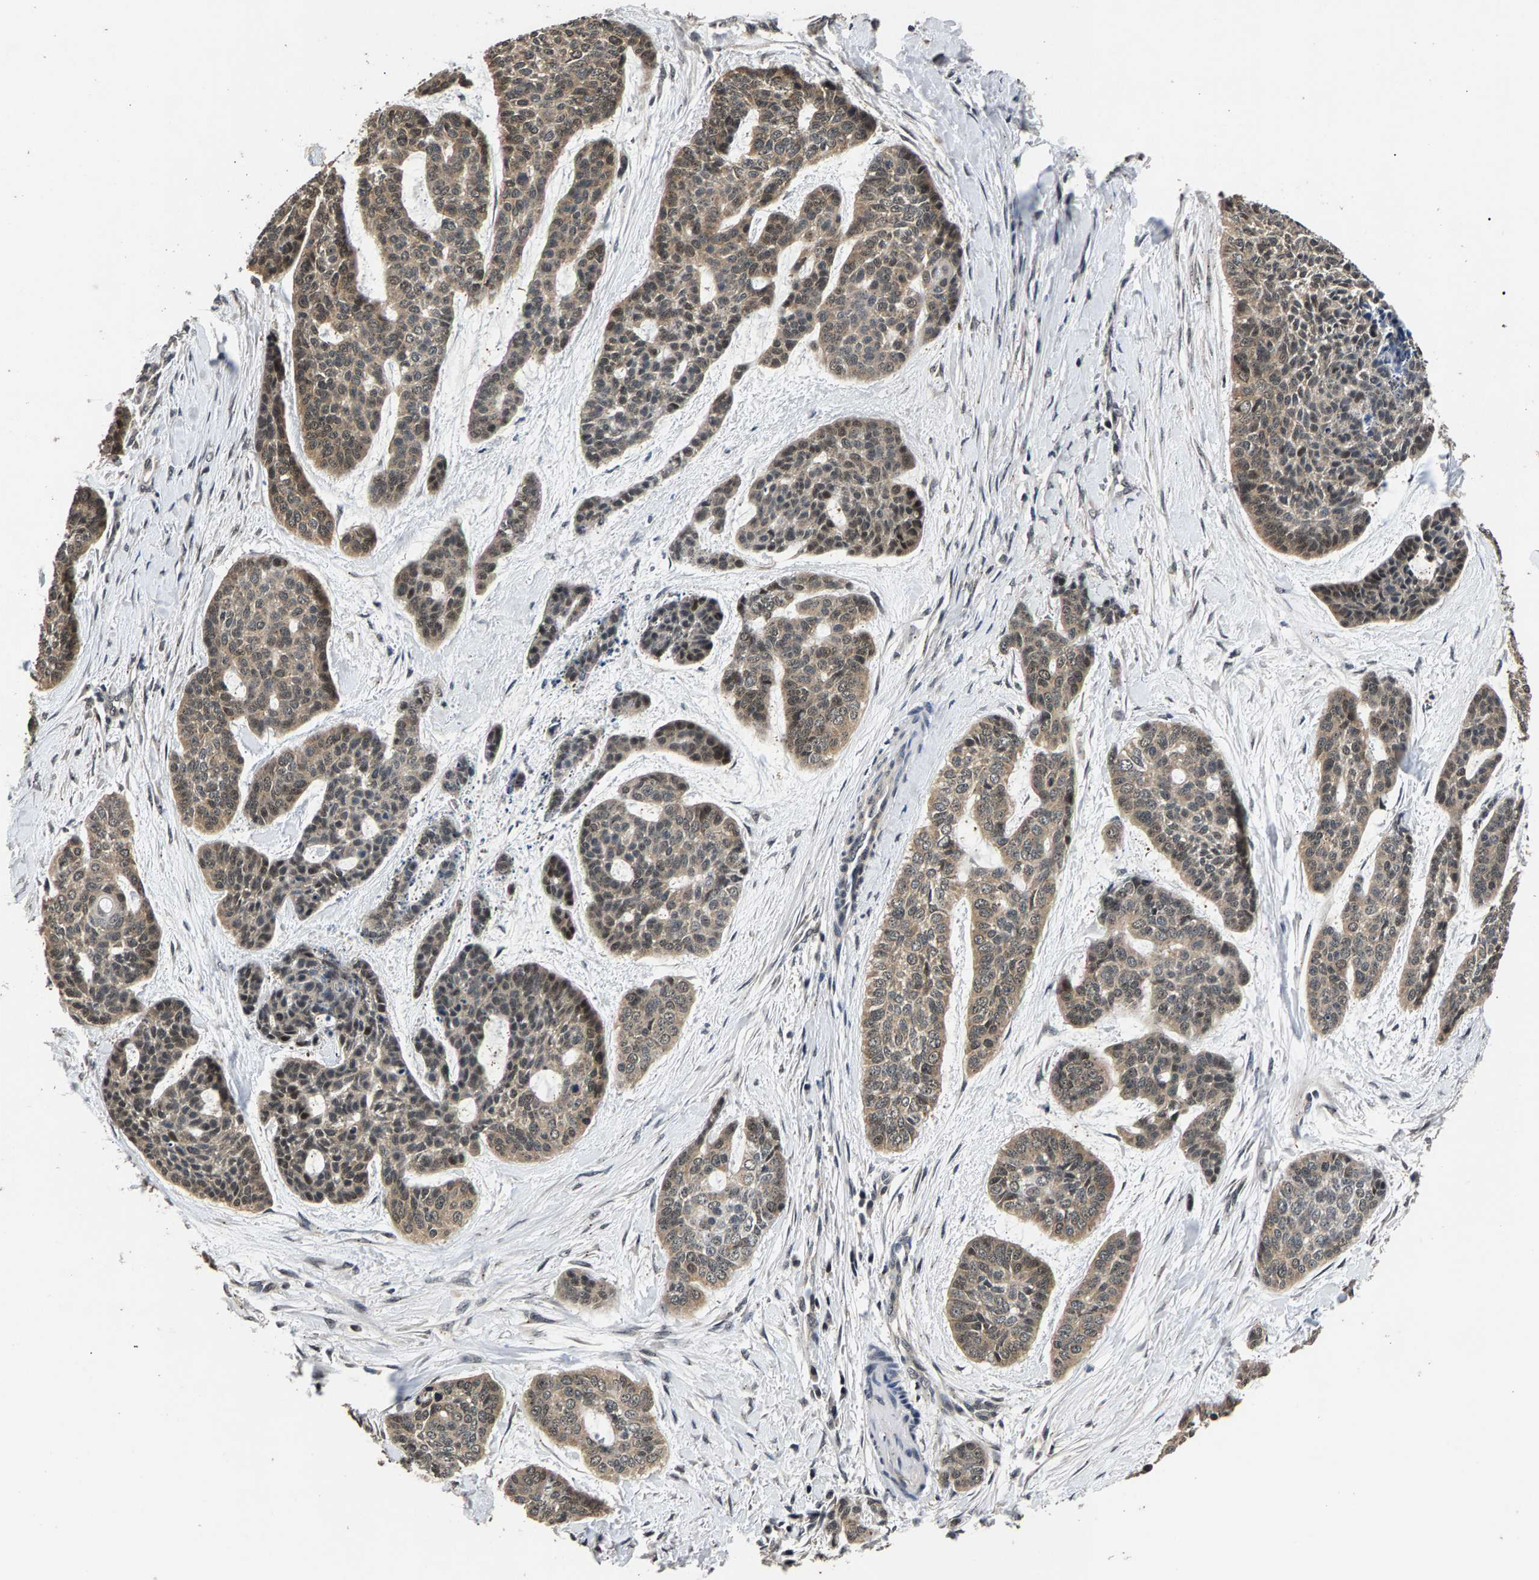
{"staining": {"intensity": "moderate", "quantity": ">75%", "location": "cytoplasmic/membranous,nuclear"}, "tissue": "skin cancer", "cell_type": "Tumor cells", "image_type": "cancer", "snomed": [{"axis": "morphology", "description": "Basal cell carcinoma"}, {"axis": "topography", "description": "Skin"}], "caption": "DAB (3,3'-diaminobenzidine) immunohistochemical staining of basal cell carcinoma (skin) exhibits moderate cytoplasmic/membranous and nuclear protein expression in approximately >75% of tumor cells.", "gene": "RBM33", "patient": {"sex": "female", "age": 64}}